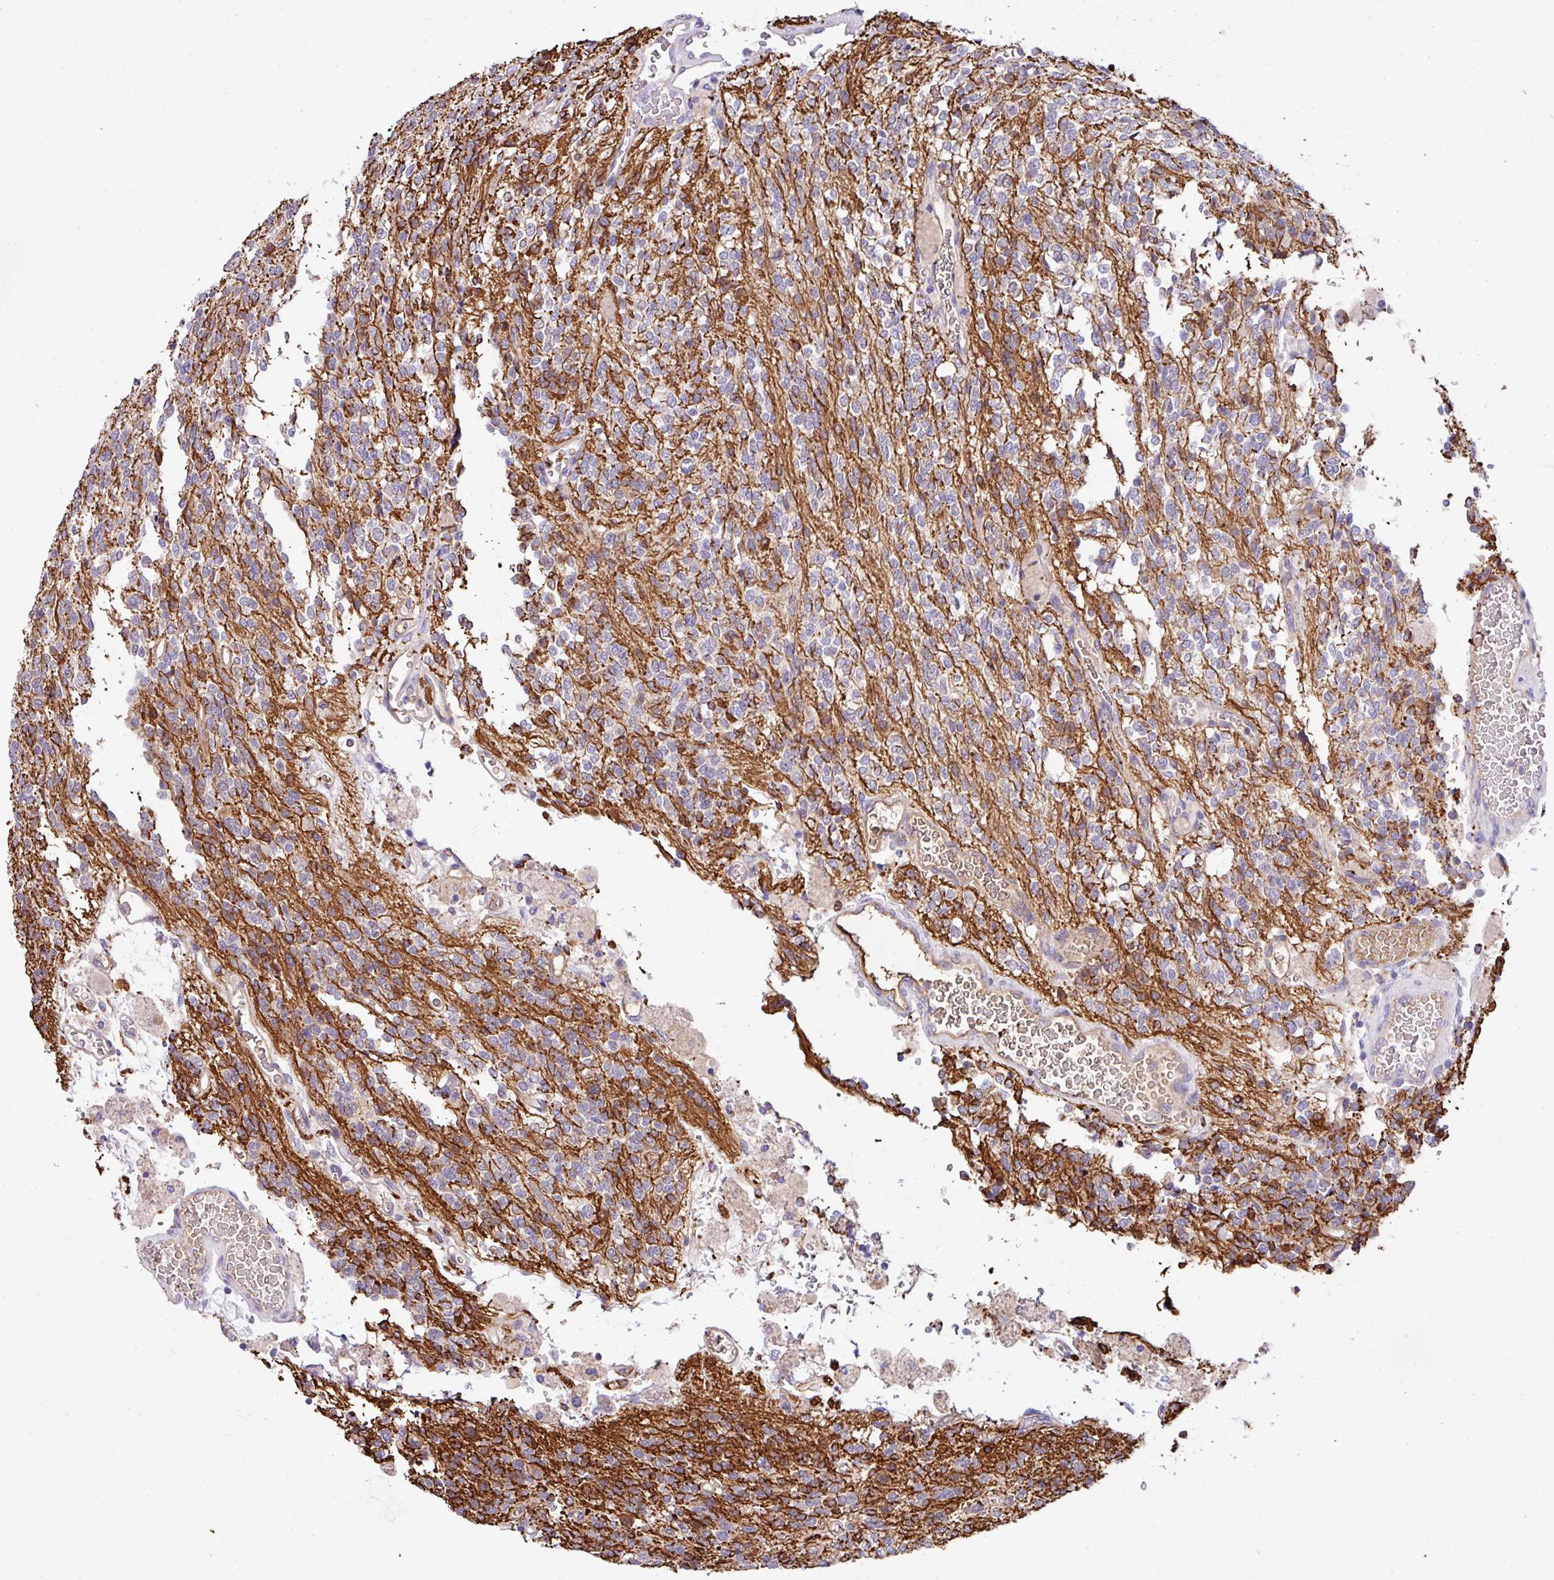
{"staining": {"intensity": "negative", "quantity": "none", "location": "none"}, "tissue": "glioma", "cell_type": "Tumor cells", "image_type": "cancer", "snomed": [{"axis": "morphology", "description": "Glioma, malignant, High grade"}, {"axis": "topography", "description": "Brain"}], "caption": "IHC histopathology image of neoplastic tissue: malignant high-grade glioma stained with DAB demonstrates no significant protein positivity in tumor cells.", "gene": "DNAL1", "patient": {"sex": "male", "age": 34}}